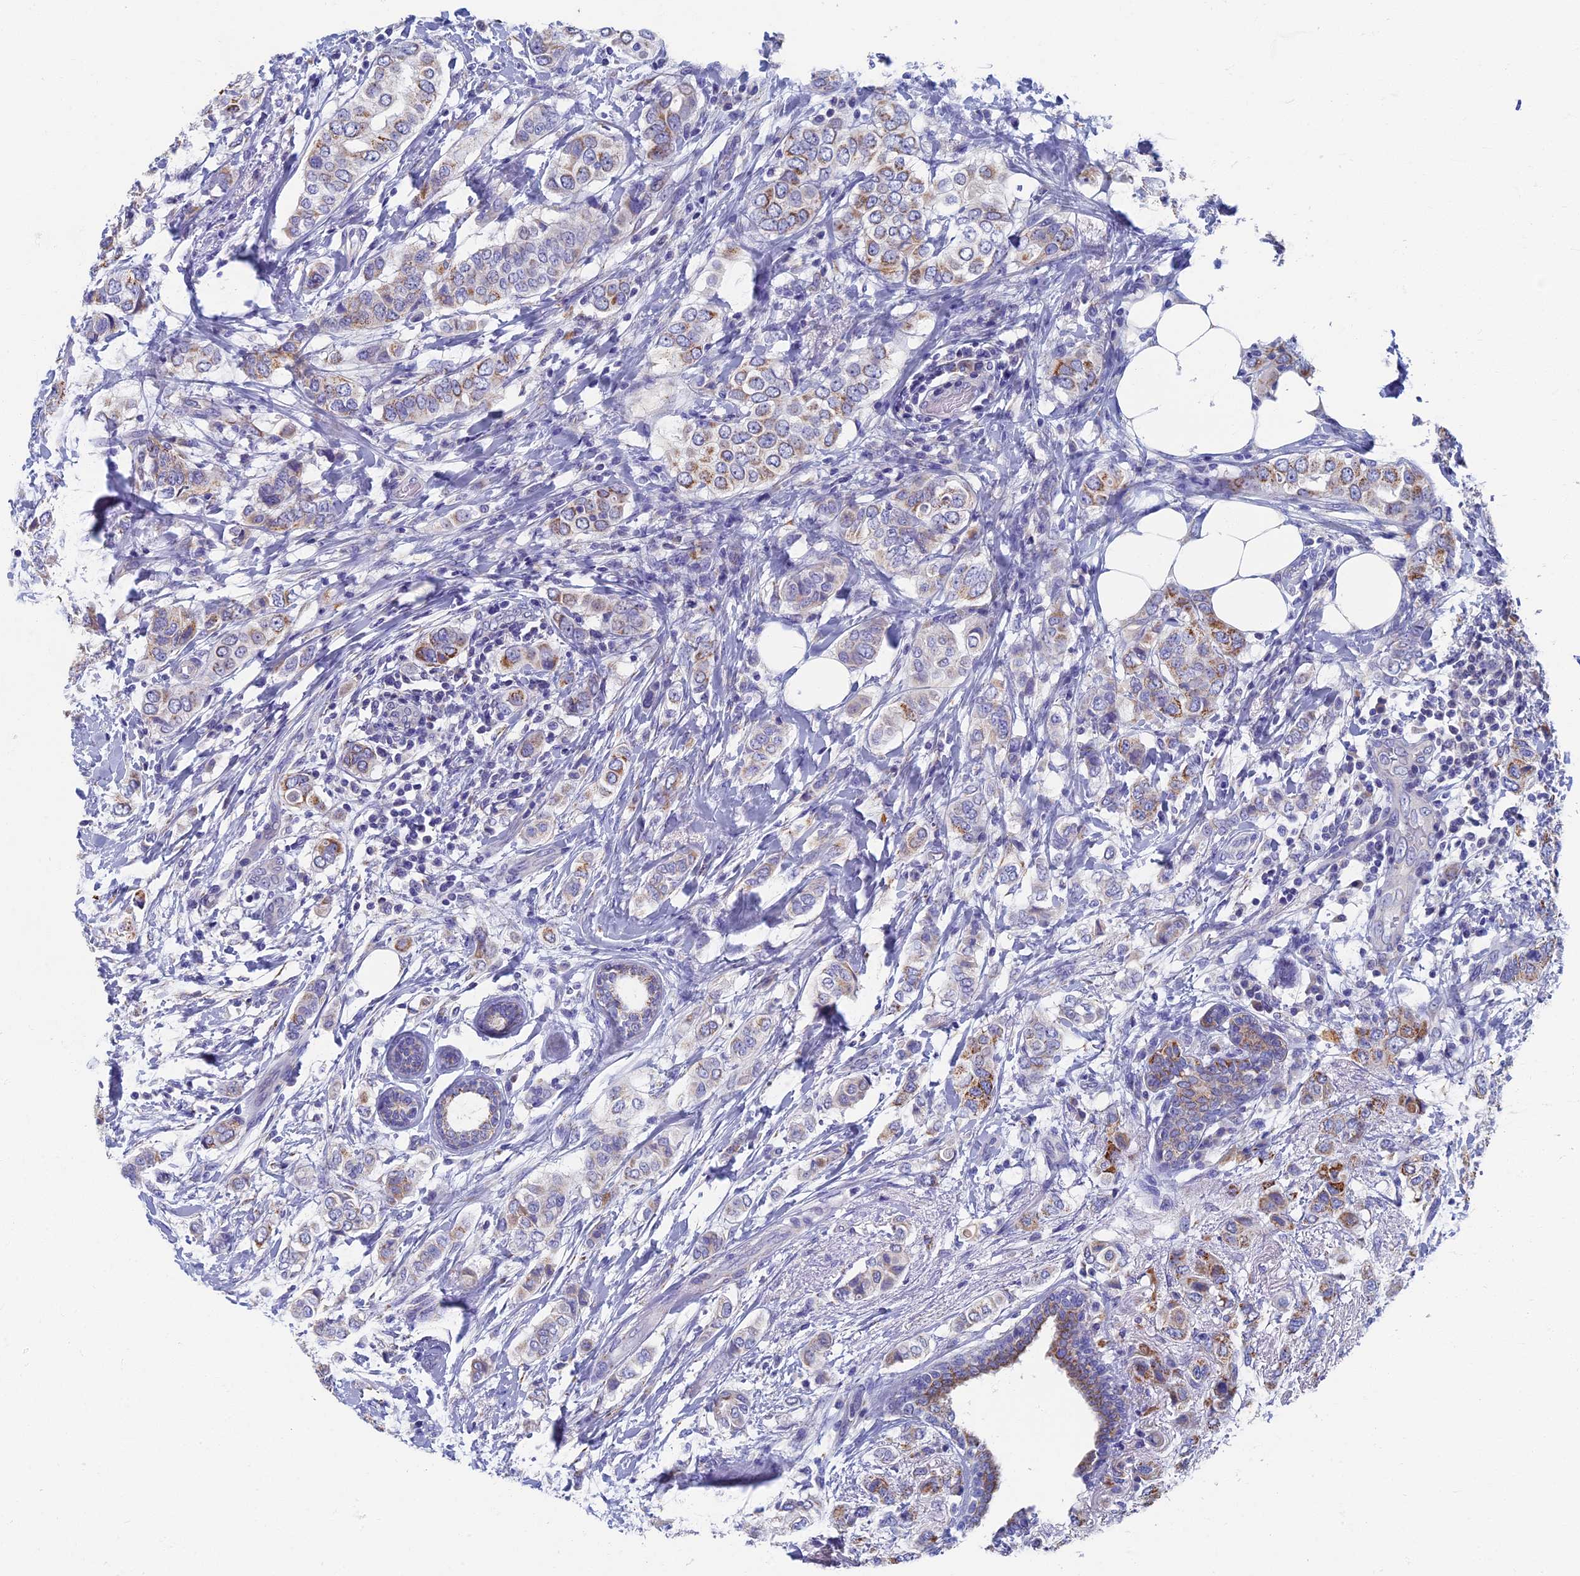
{"staining": {"intensity": "moderate", "quantity": "<25%", "location": "cytoplasmic/membranous"}, "tissue": "breast cancer", "cell_type": "Tumor cells", "image_type": "cancer", "snomed": [{"axis": "morphology", "description": "Lobular carcinoma"}, {"axis": "topography", "description": "Breast"}], "caption": "High-magnification brightfield microscopy of breast cancer (lobular carcinoma) stained with DAB (3,3'-diaminobenzidine) (brown) and counterstained with hematoxylin (blue). tumor cells exhibit moderate cytoplasmic/membranous expression is appreciated in about<25% of cells.", "gene": "OAT", "patient": {"sex": "female", "age": 51}}